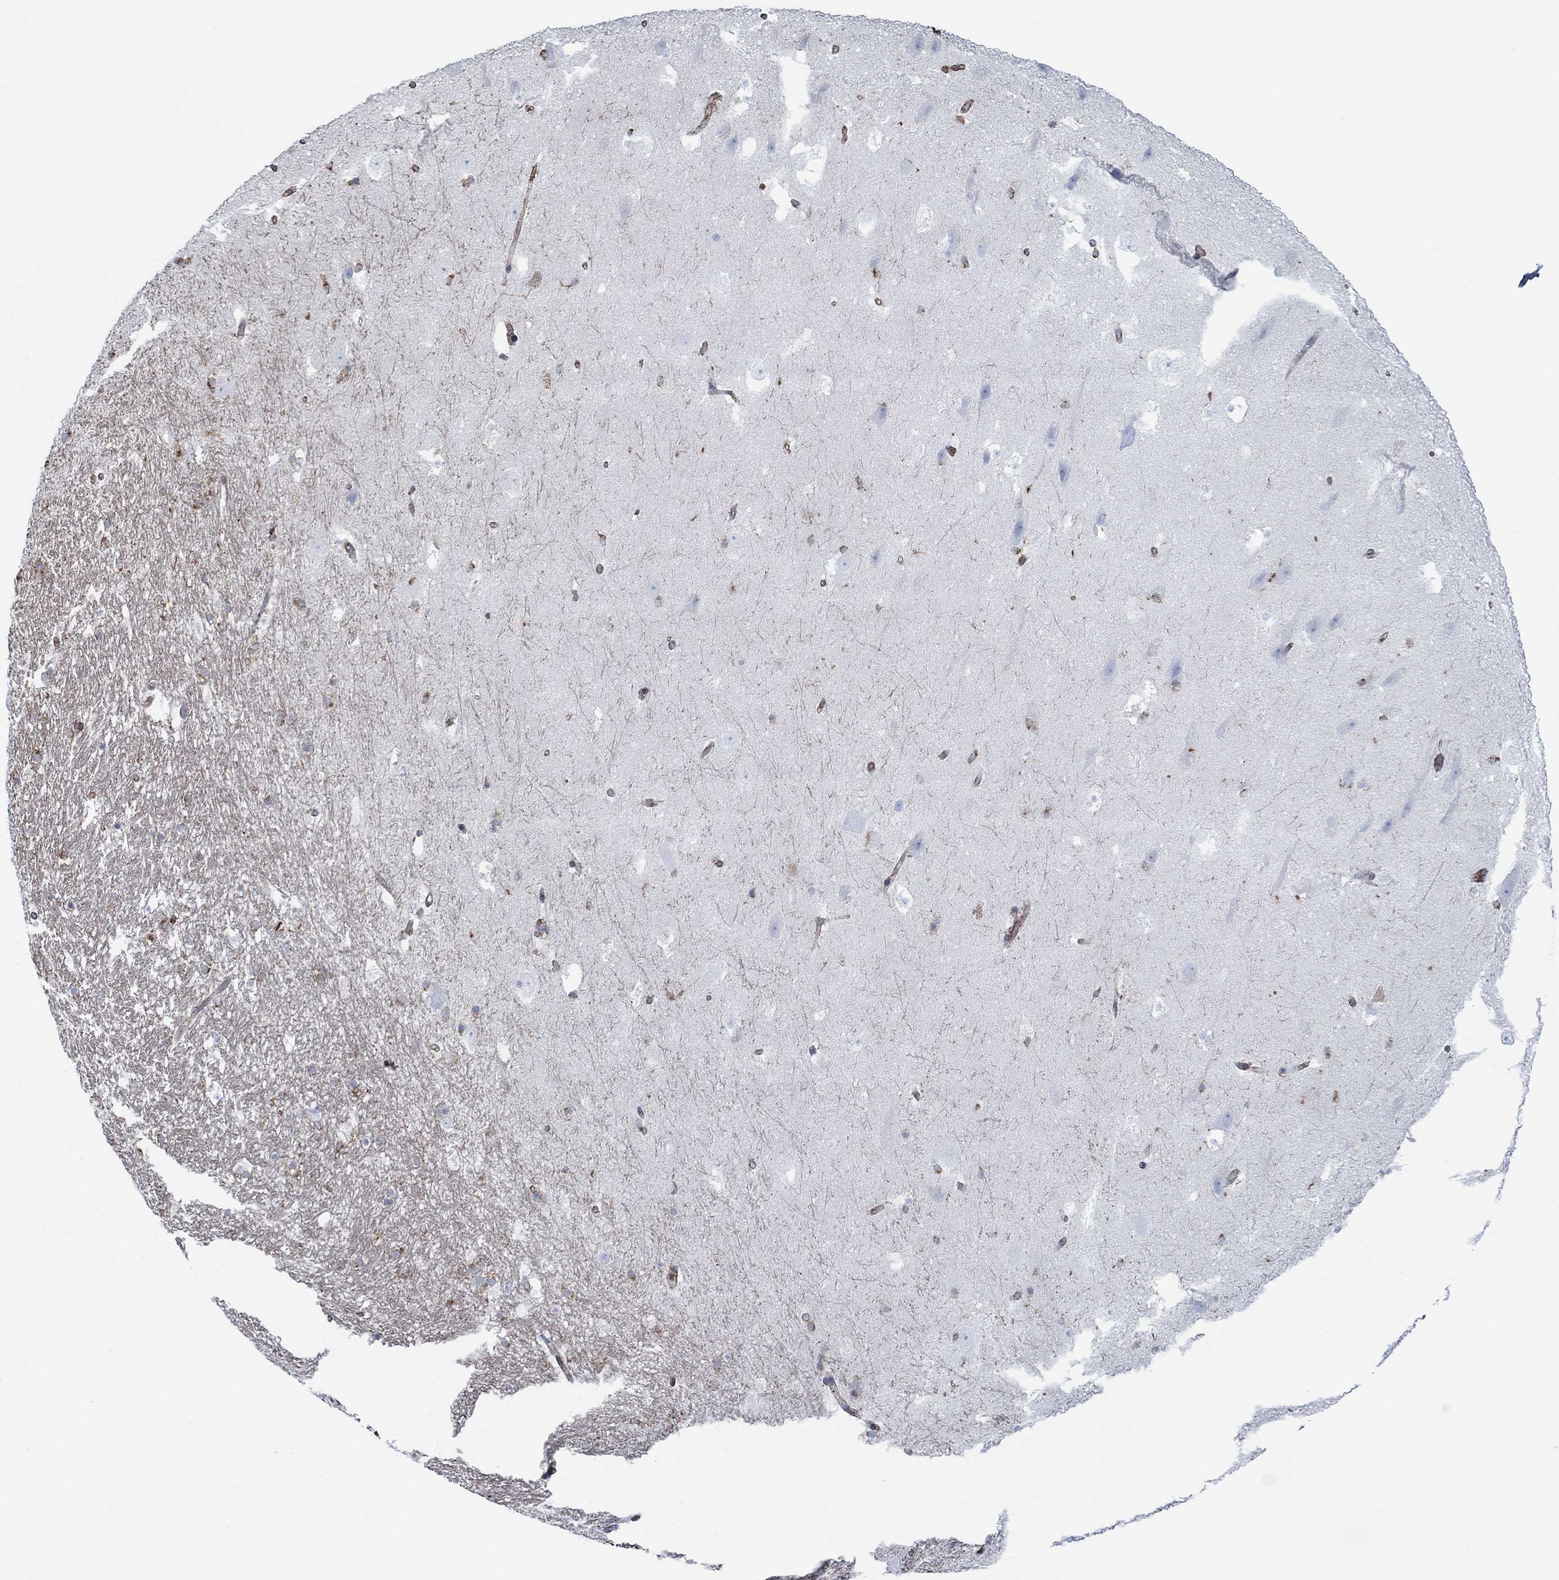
{"staining": {"intensity": "moderate", "quantity": "25%-75%", "location": "cytoplasmic/membranous"}, "tissue": "hippocampus", "cell_type": "Glial cells", "image_type": "normal", "snomed": [{"axis": "morphology", "description": "Normal tissue, NOS"}, {"axis": "topography", "description": "Hippocampus"}], "caption": "Immunohistochemistry image of unremarkable hippocampus: hippocampus stained using immunohistochemistry (IHC) reveals medium levels of moderate protein expression localized specifically in the cytoplasmic/membranous of glial cells, appearing as a cytoplasmic/membranous brown color.", "gene": "STC2", "patient": {"sex": "male", "age": 51}}